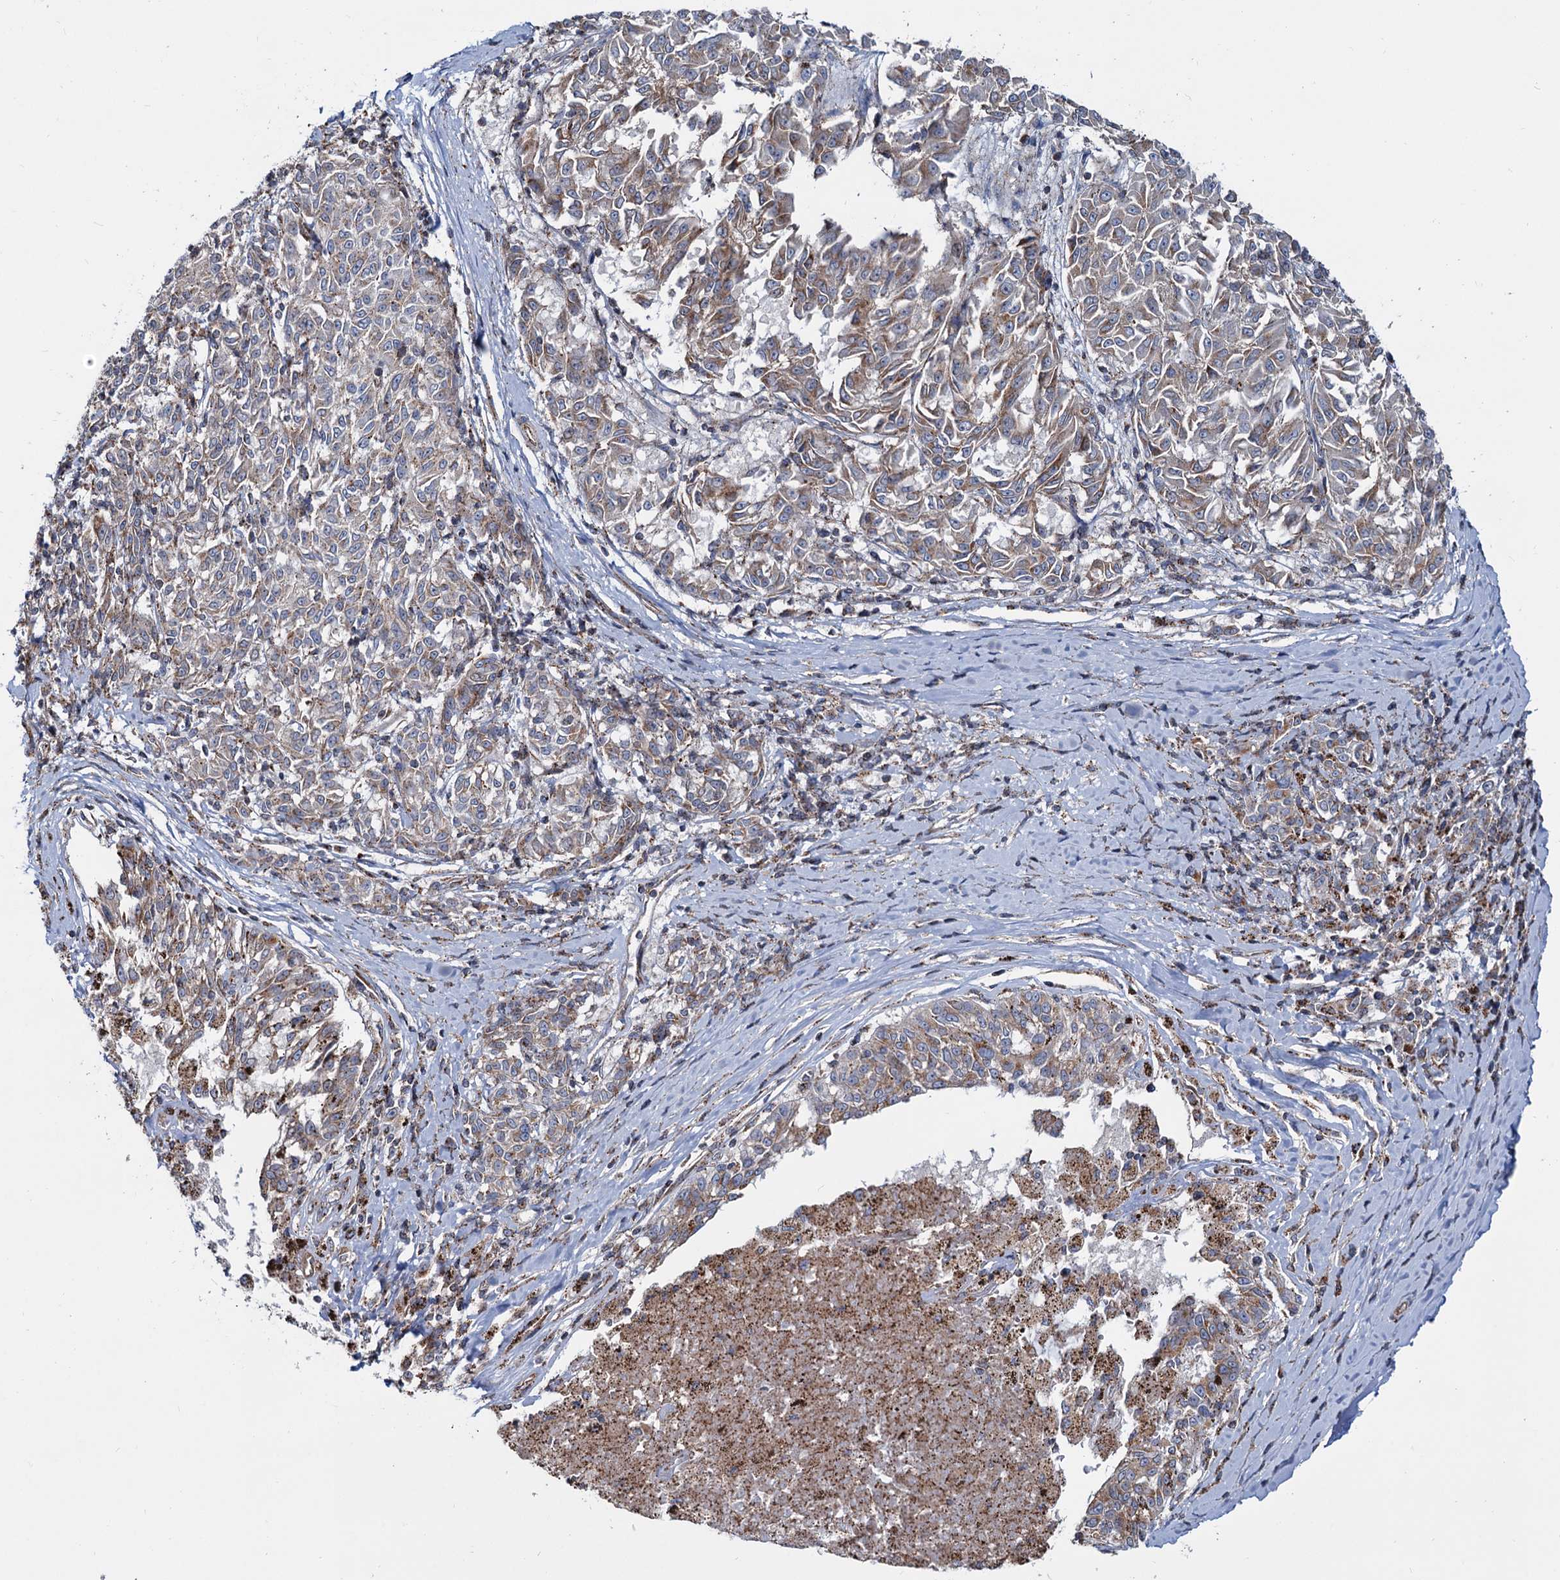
{"staining": {"intensity": "moderate", "quantity": "25%-75%", "location": "cytoplasmic/membranous"}, "tissue": "melanoma", "cell_type": "Tumor cells", "image_type": "cancer", "snomed": [{"axis": "morphology", "description": "Malignant melanoma, NOS"}, {"axis": "topography", "description": "Skin"}], "caption": "Immunohistochemical staining of melanoma demonstrates medium levels of moderate cytoplasmic/membranous protein positivity in approximately 25%-75% of tumor cells. The staining is performed using DAB (3,3'-diaminobenzidine) brown chromogen to label protein expression. The nuclei are counter-stained blue using hematoxylin.", "gene": "PSEN1", "patient": {"sex": "female", "age": 72}}